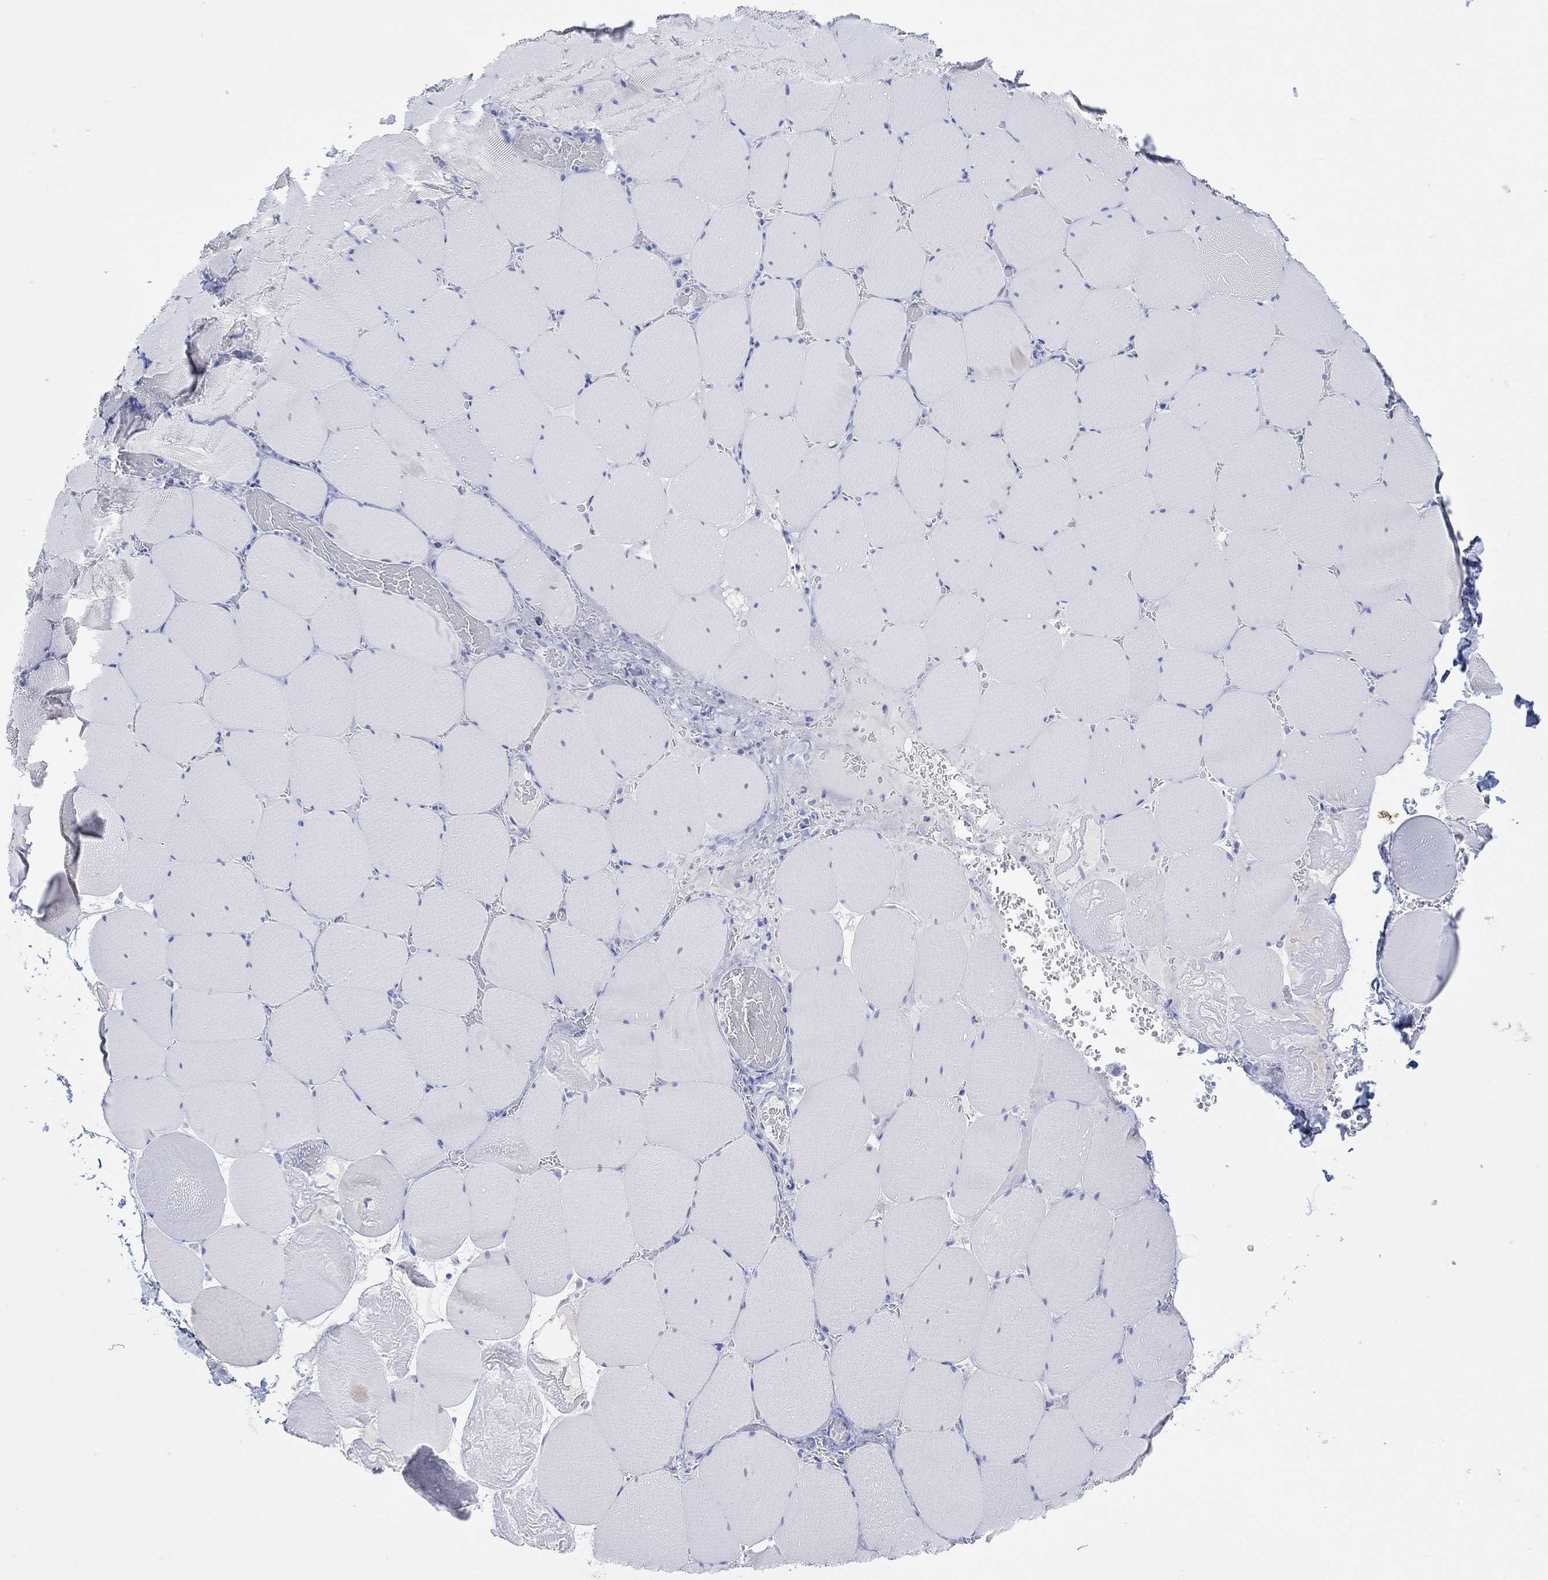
{"staining": {"intensity": "negative", "quantity": "none", "location": "none"}, "tissue": "skeletal muscle", "cell_type": "Myocytes", "image_type": "normal", "snomed": [{"axis": "morphology", "description": "Normal tissue, NOS"}, {"axis": "morphology", "description": "Malignant melanoma, Metastatic site"}, {"axis": "topography", "description": "Skeletal muscle"}], "caption": "Immunohistochemical staining of unremarkable skeletal muscle demonstrates no significant expression in myocytes.", "gene": "CALCA", "patient": {"sex": "male", "age": 50}}